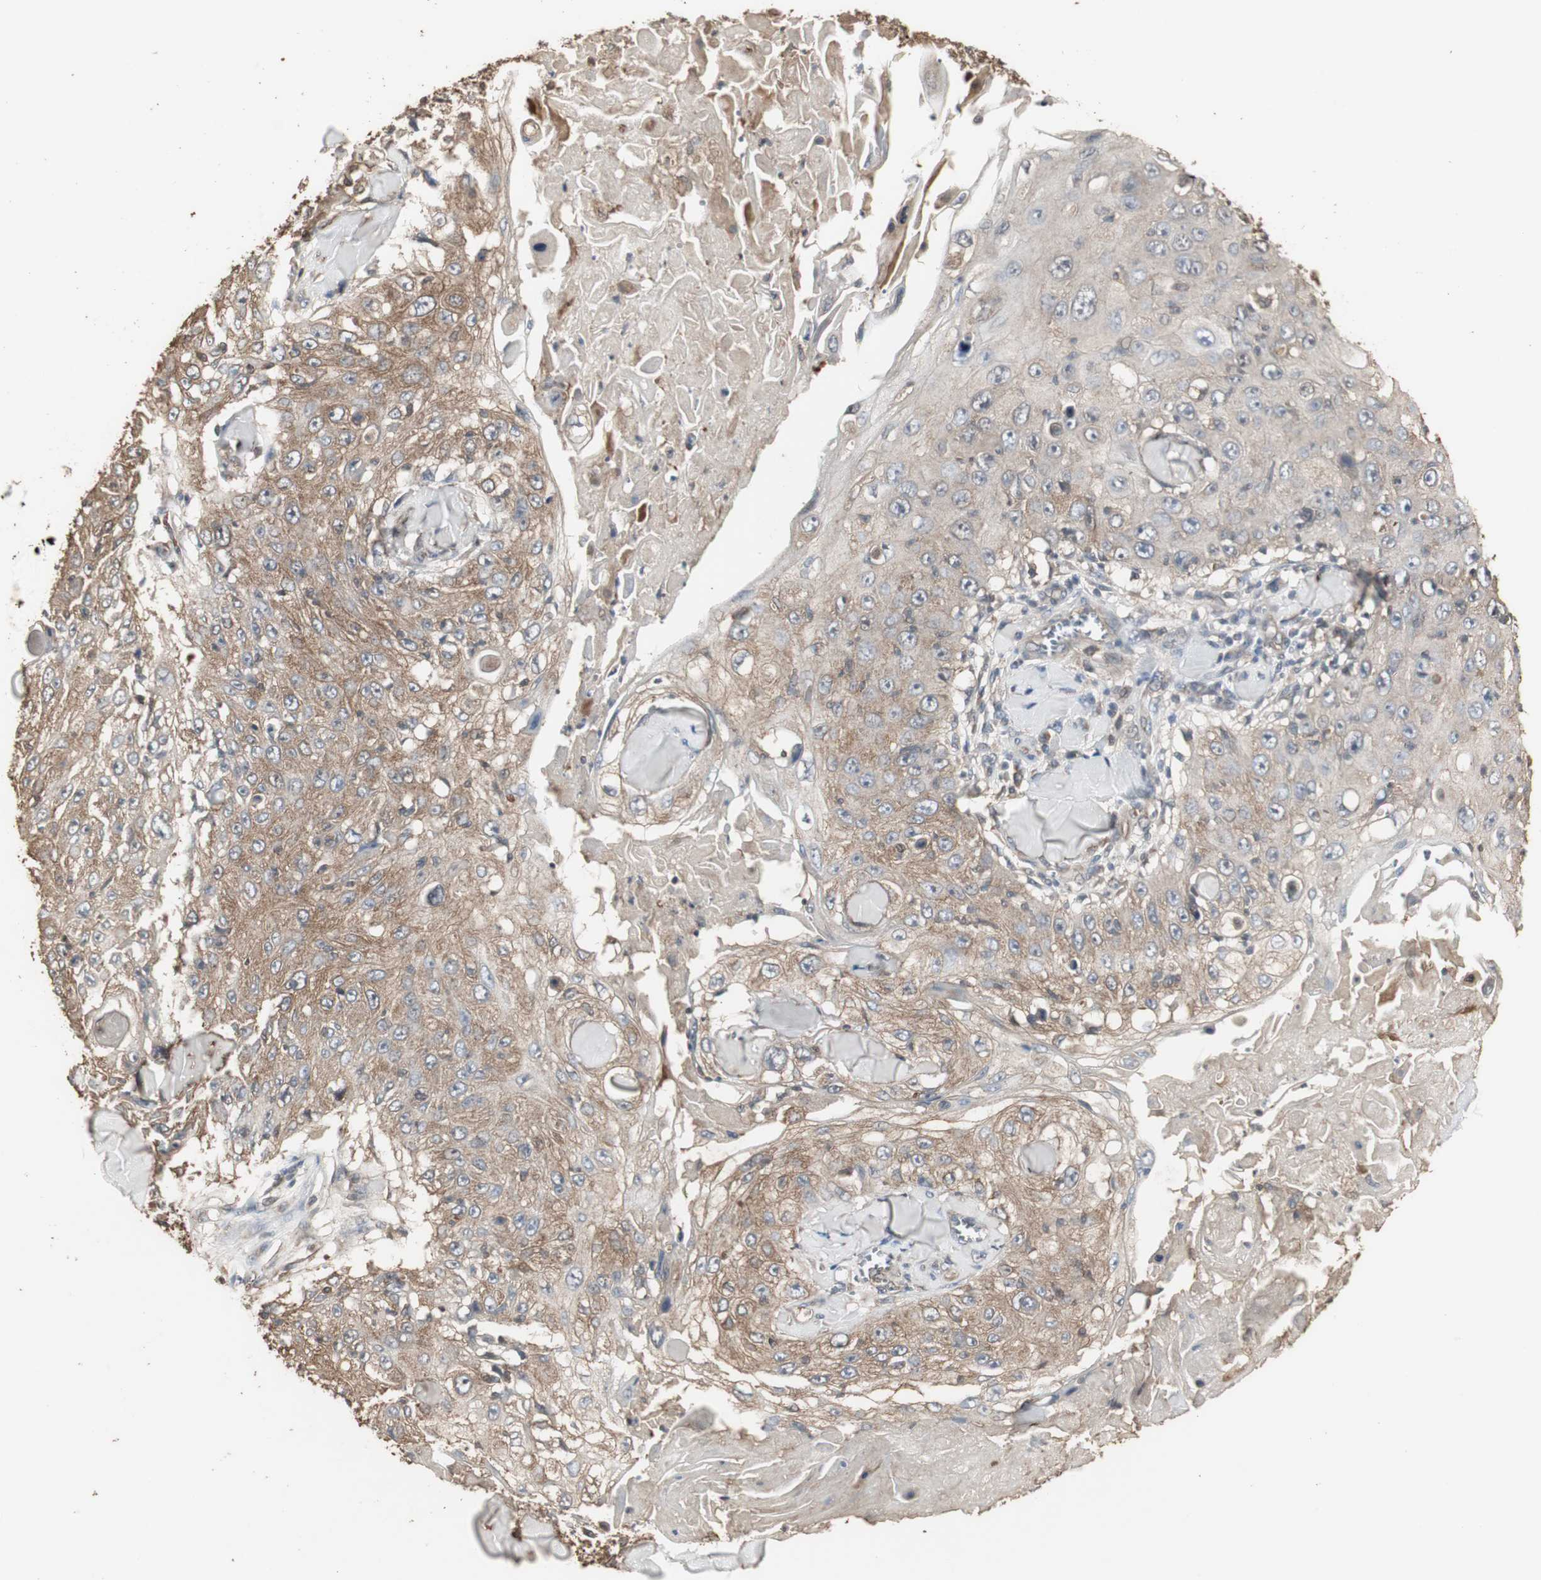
{"staining": {"intensity": "moderate", "quantity": ">75%", "location": "cytoplasmic/membranous"}, "tissue": "skin cancer", "cell_type": "Tumor cells", "image_type": "cancer", "snomed": [{"axis": "morphology", "description": "Squamous cell carcinoma, NOS"}, {"axis": "topography", "description": "Skin"}], "caption": "Brown immunohistochemical staining in skin cancer (squamous cell carcinoma) reveals moderate cytoplasmic/membranous staining in approximately >75% of tumor cells. The staining was performed using DAB (3,3'-diaminobenzidine), with brown indicating positive protein expression. Nuclei are stained blue with hematoxylin.", "gene": "HPRT1", "patient": {"sex": "male", "age": 86}}